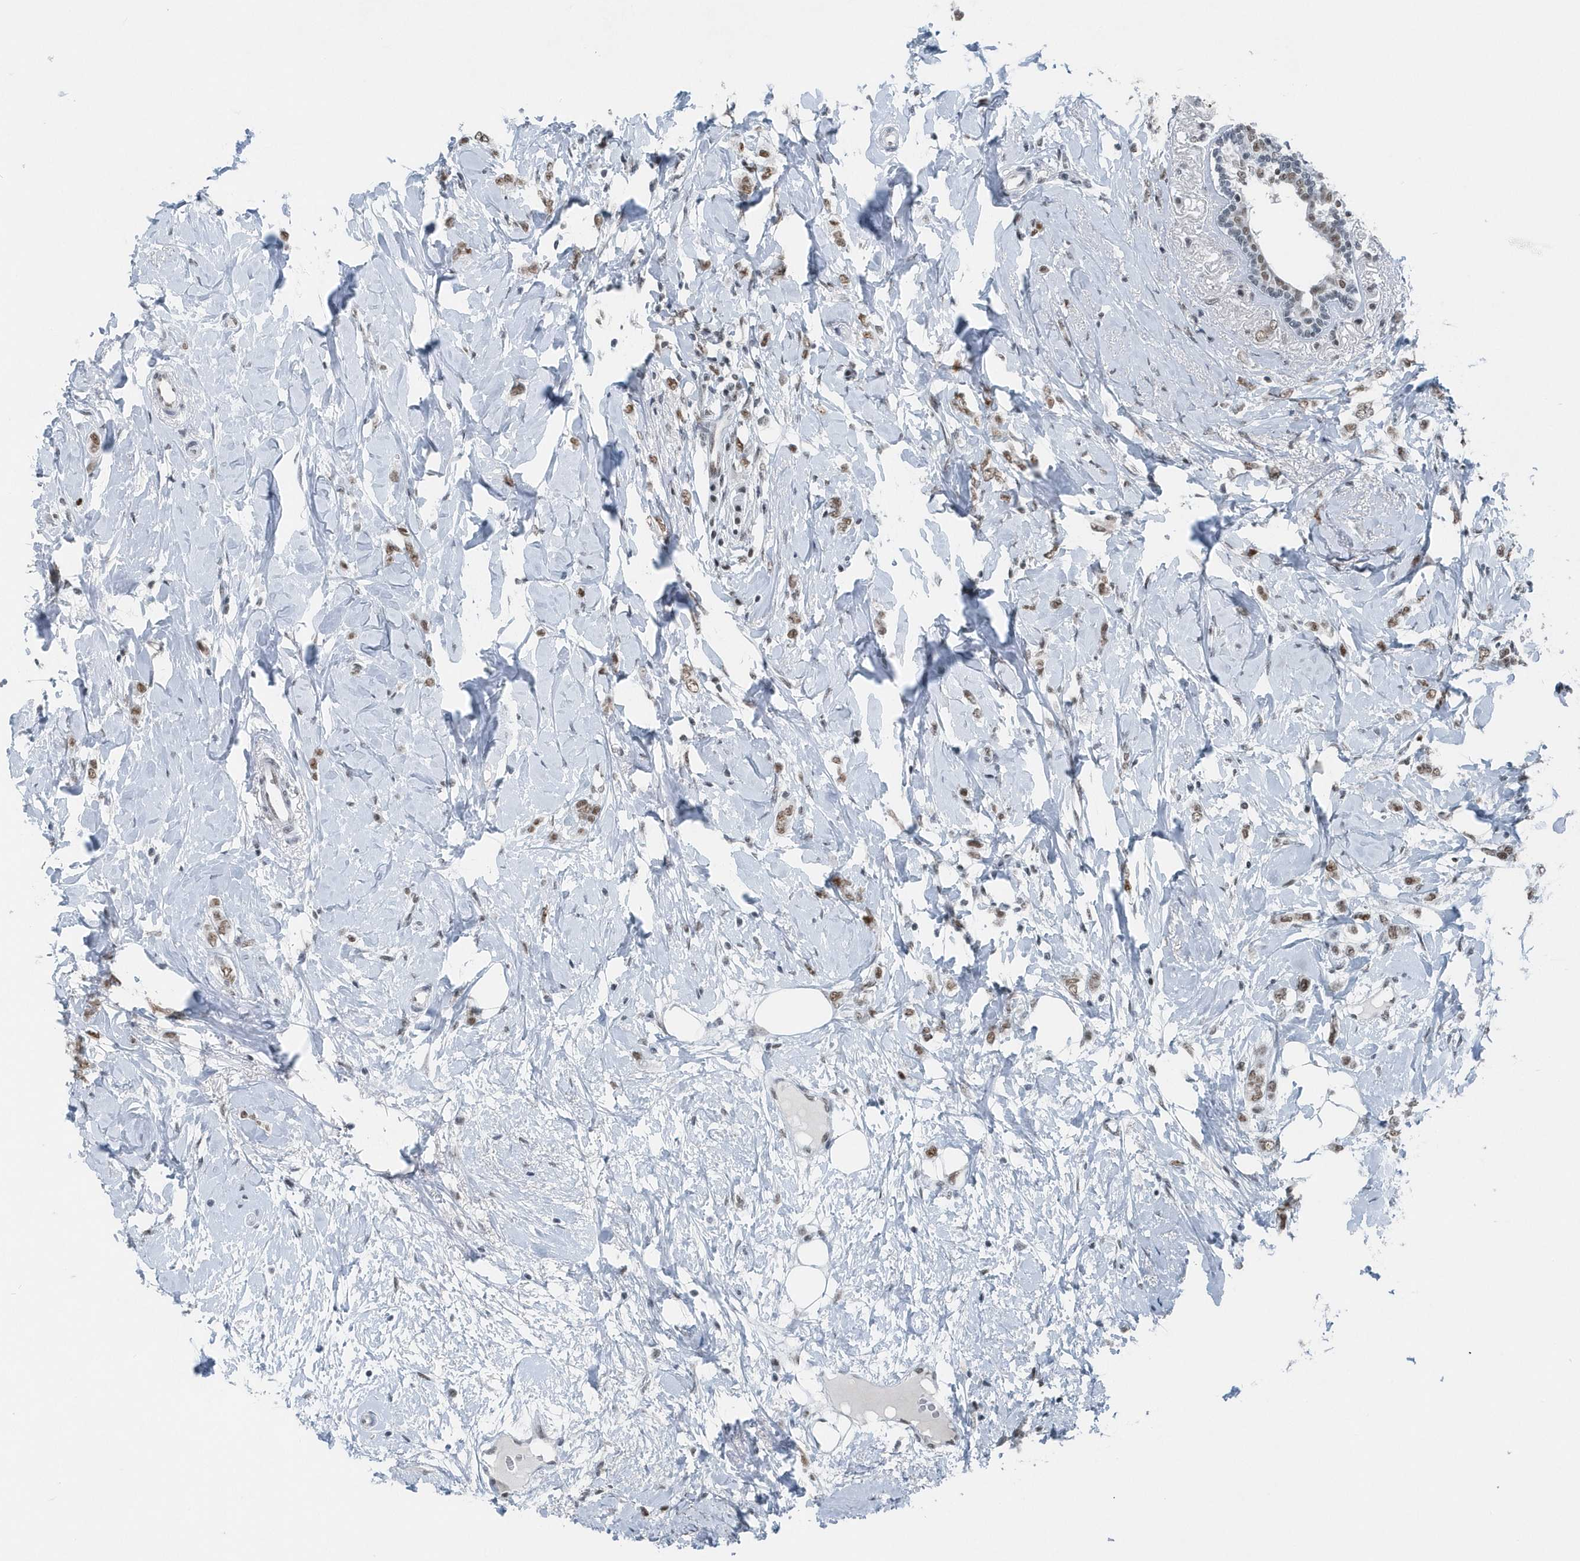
{"staining": {"intensity": "moderate", "quantity": ">75%", "location": "nuclear"}, "tissue": "breast cancer", "cell_type": "Tumor cells", "image_type": "cancer", "snomed": [{"axis": "morphology", "description": "Normal tissue, NOS"}, {"axis": "morphology", "description": "Lobular carcinoma"}, {"axis": "topography", "description": "Breast"}], "caption": "Tumor cells reveal medium levels of moderate nuclear expression in approximately >75% of cells in human breast cancer. (brown staining indicates protein expression, while blue staining denotes nuclei).", "gene": "FIP1L1", "patient": {"sex": "female", "age": 47}}